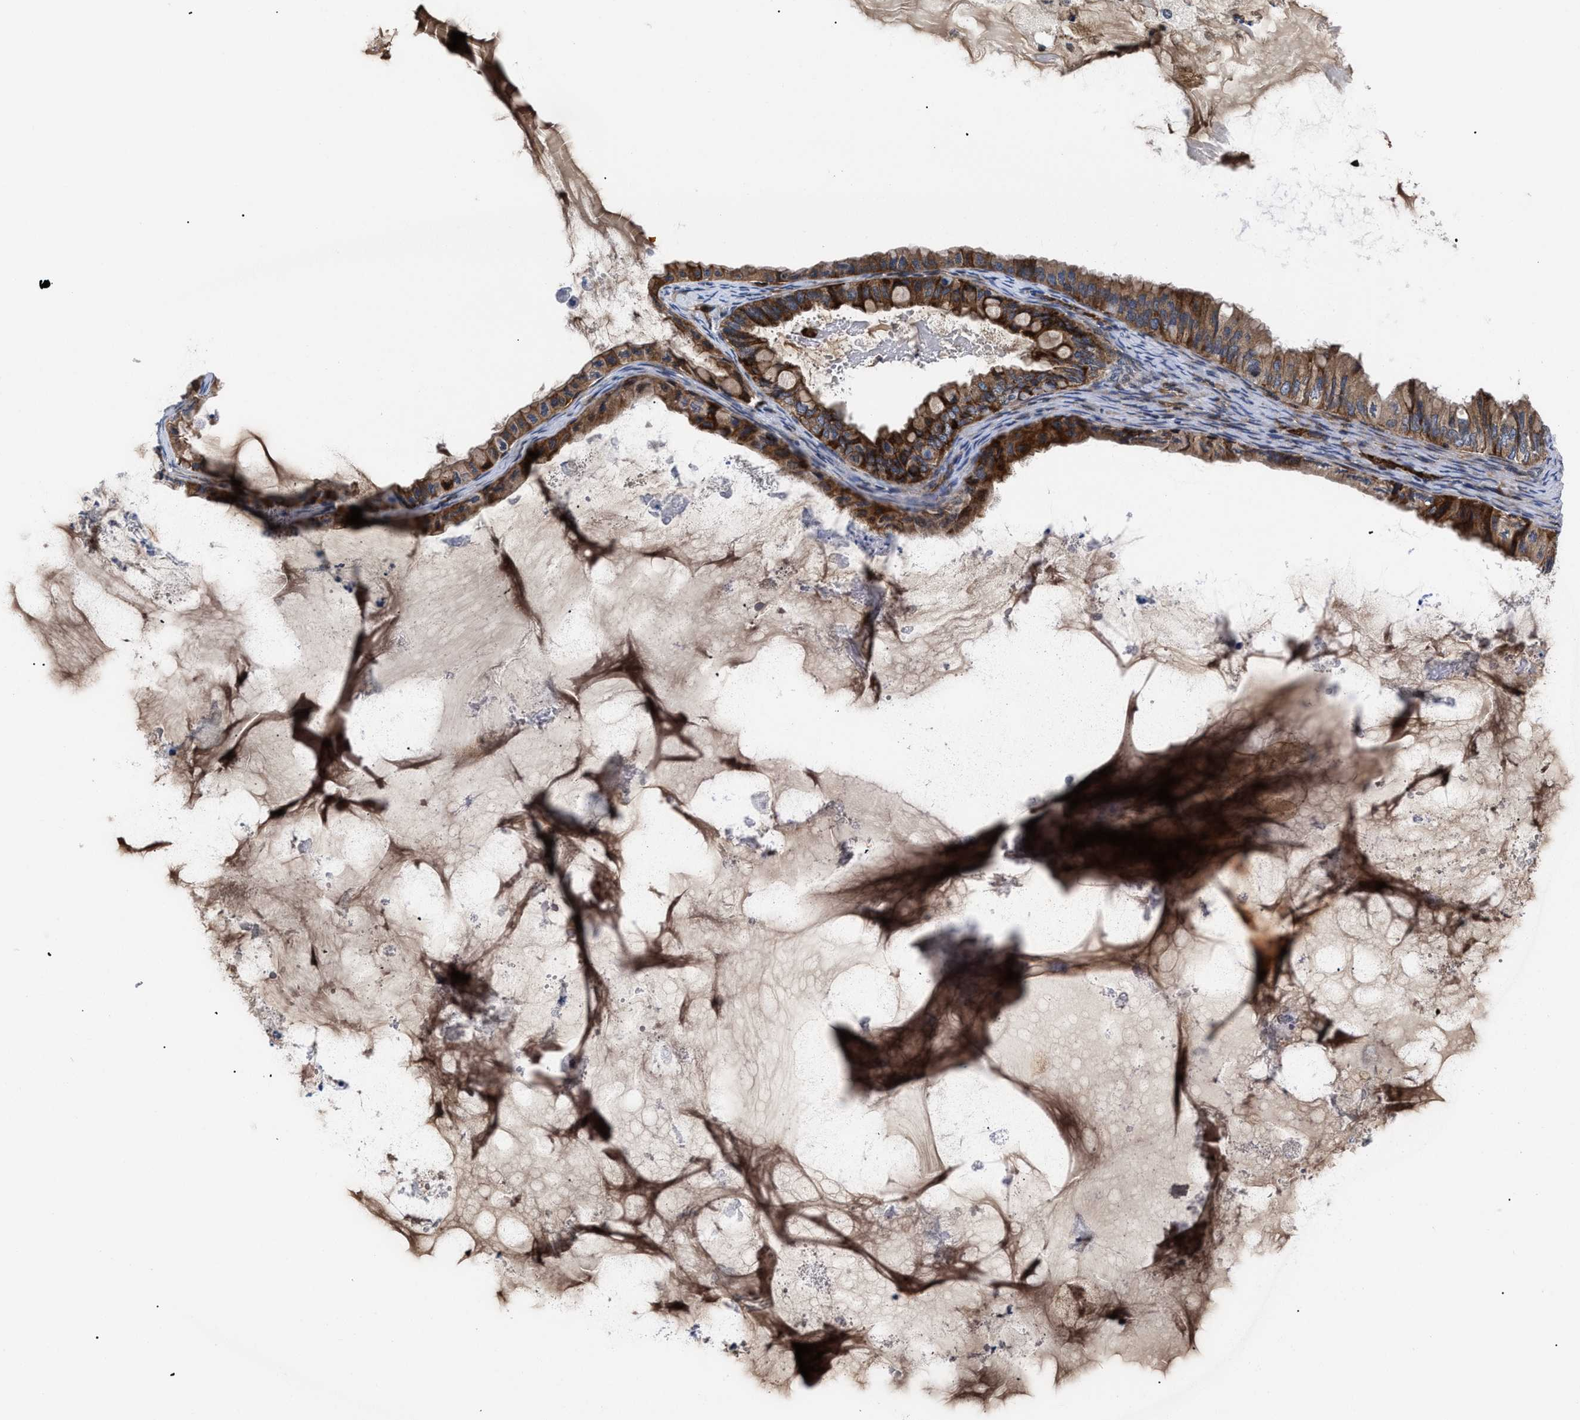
{"staining": {"intensity": "strong", "quantity": ">75%", "location": "cytoplasmic/membranous"}, "tissue": "ovarian cancer", "cell_type": "Tumor cells", "image_type": "cancer", "snomed": [{"axis": "morphology", "description": "Cystadenocarcinoma, mucinous, NOS"}, {"axis": "topography", "description": "Ovary"}], "caption": "Strong cytoplasmic/membranous protein positivity is present in about >75% of tumor cells in ovarian cancer.", "gene": "SPAST", "patient": {"sex": "female", "age": 80}}